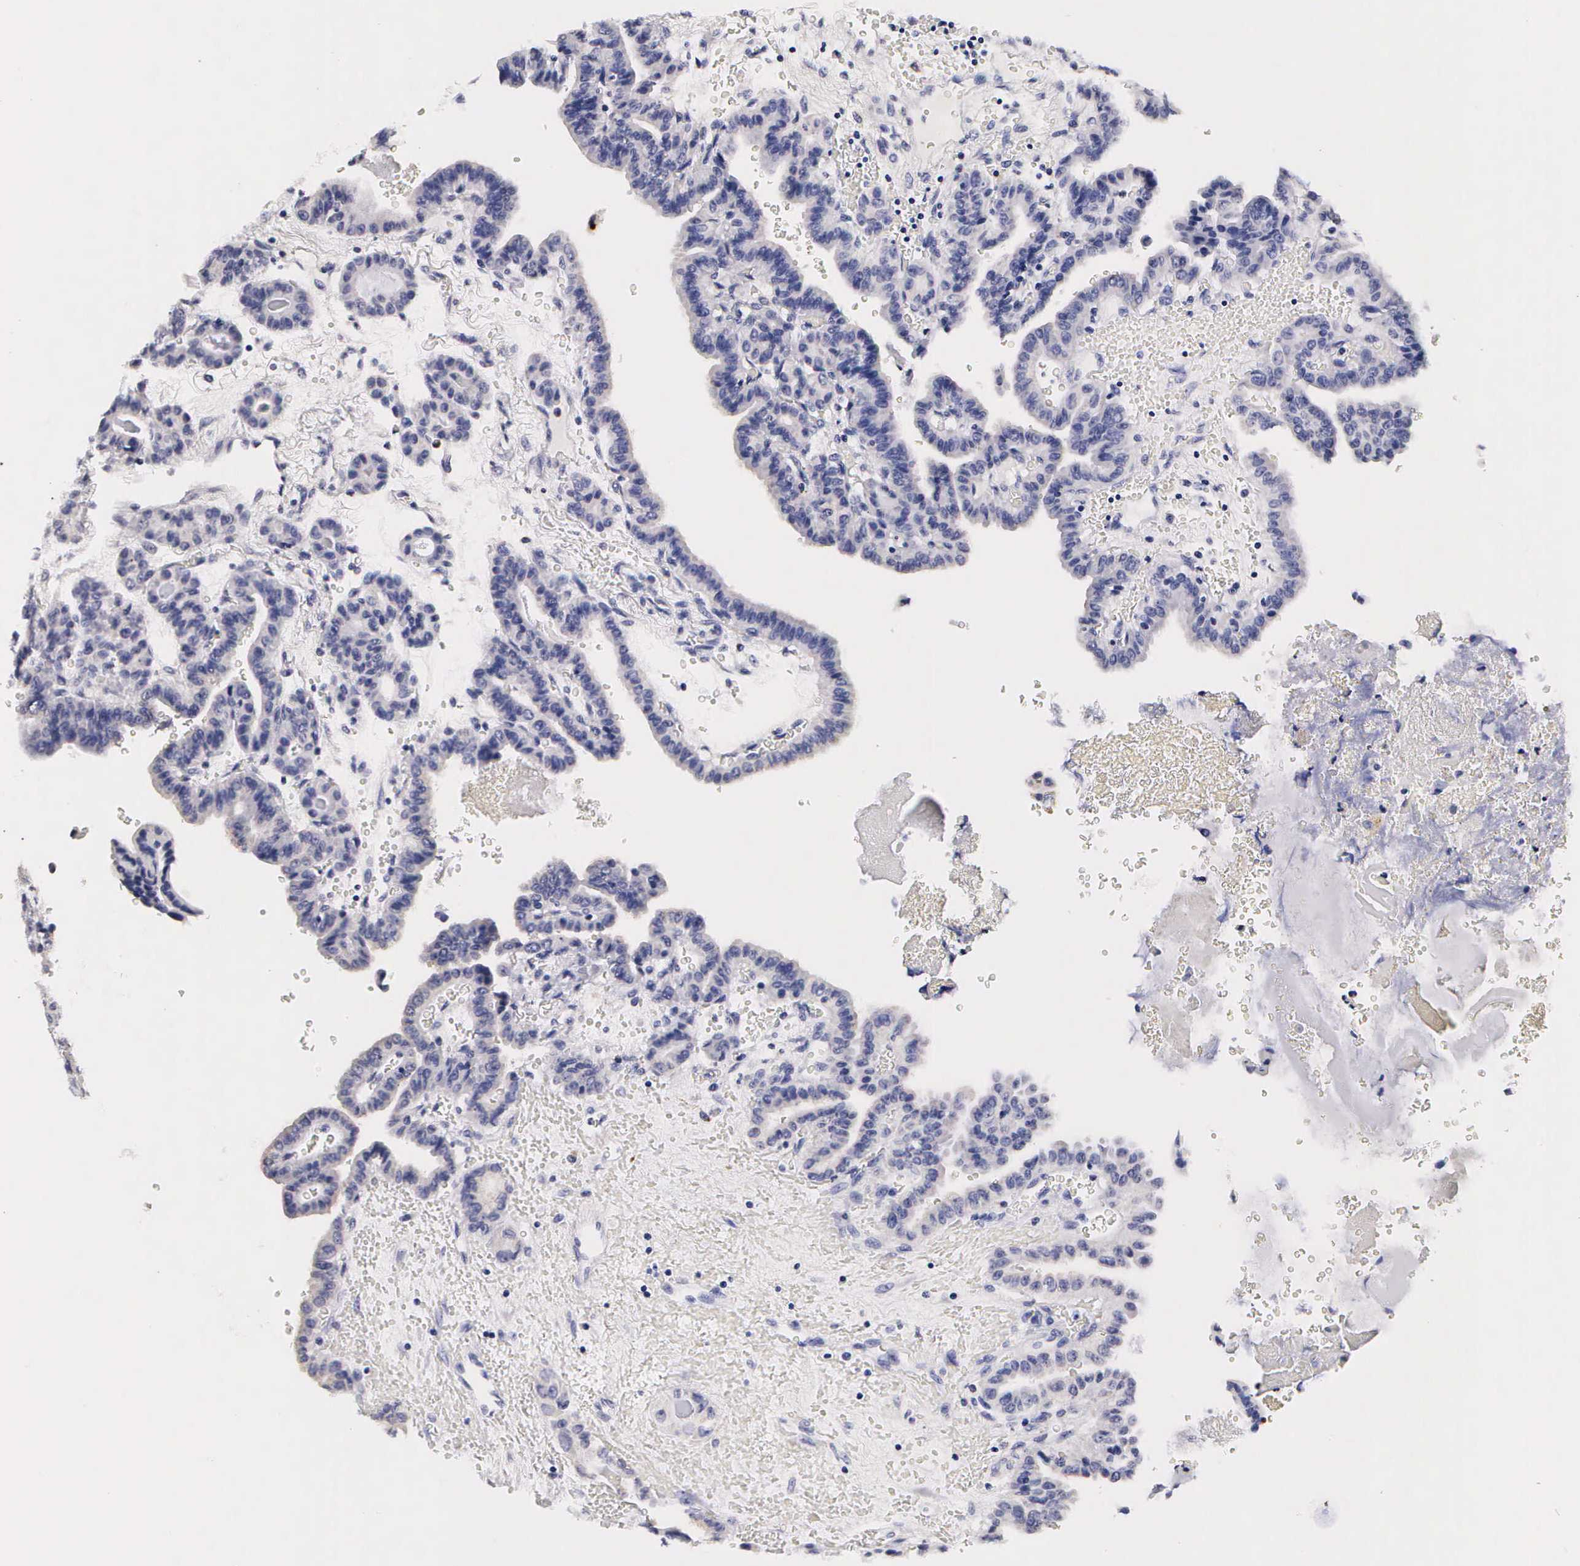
{"staining": {"intensity": "negative", "quantity": "none", "location": "none"}, "tissue": "thyroid cancer", "cell_type": "Tumor cells", "image_type": "cancer", "snomed": [{"axis": "morphology", "description": "Papillary adenocarcinoma, NOS"}, {"axis": "topography", "description": "Thyroid gland"}], "caption": "Immunohistochemistry (IHC) image of neoplastic tissue: thyroid papillary adenocarcinoma stained with DAB (3,3'-diaminobenzidine) displays no significant protein positivity in tumor cells.", "gene": "RNASE6", "patient": {"sex": "male", "age": 87}}